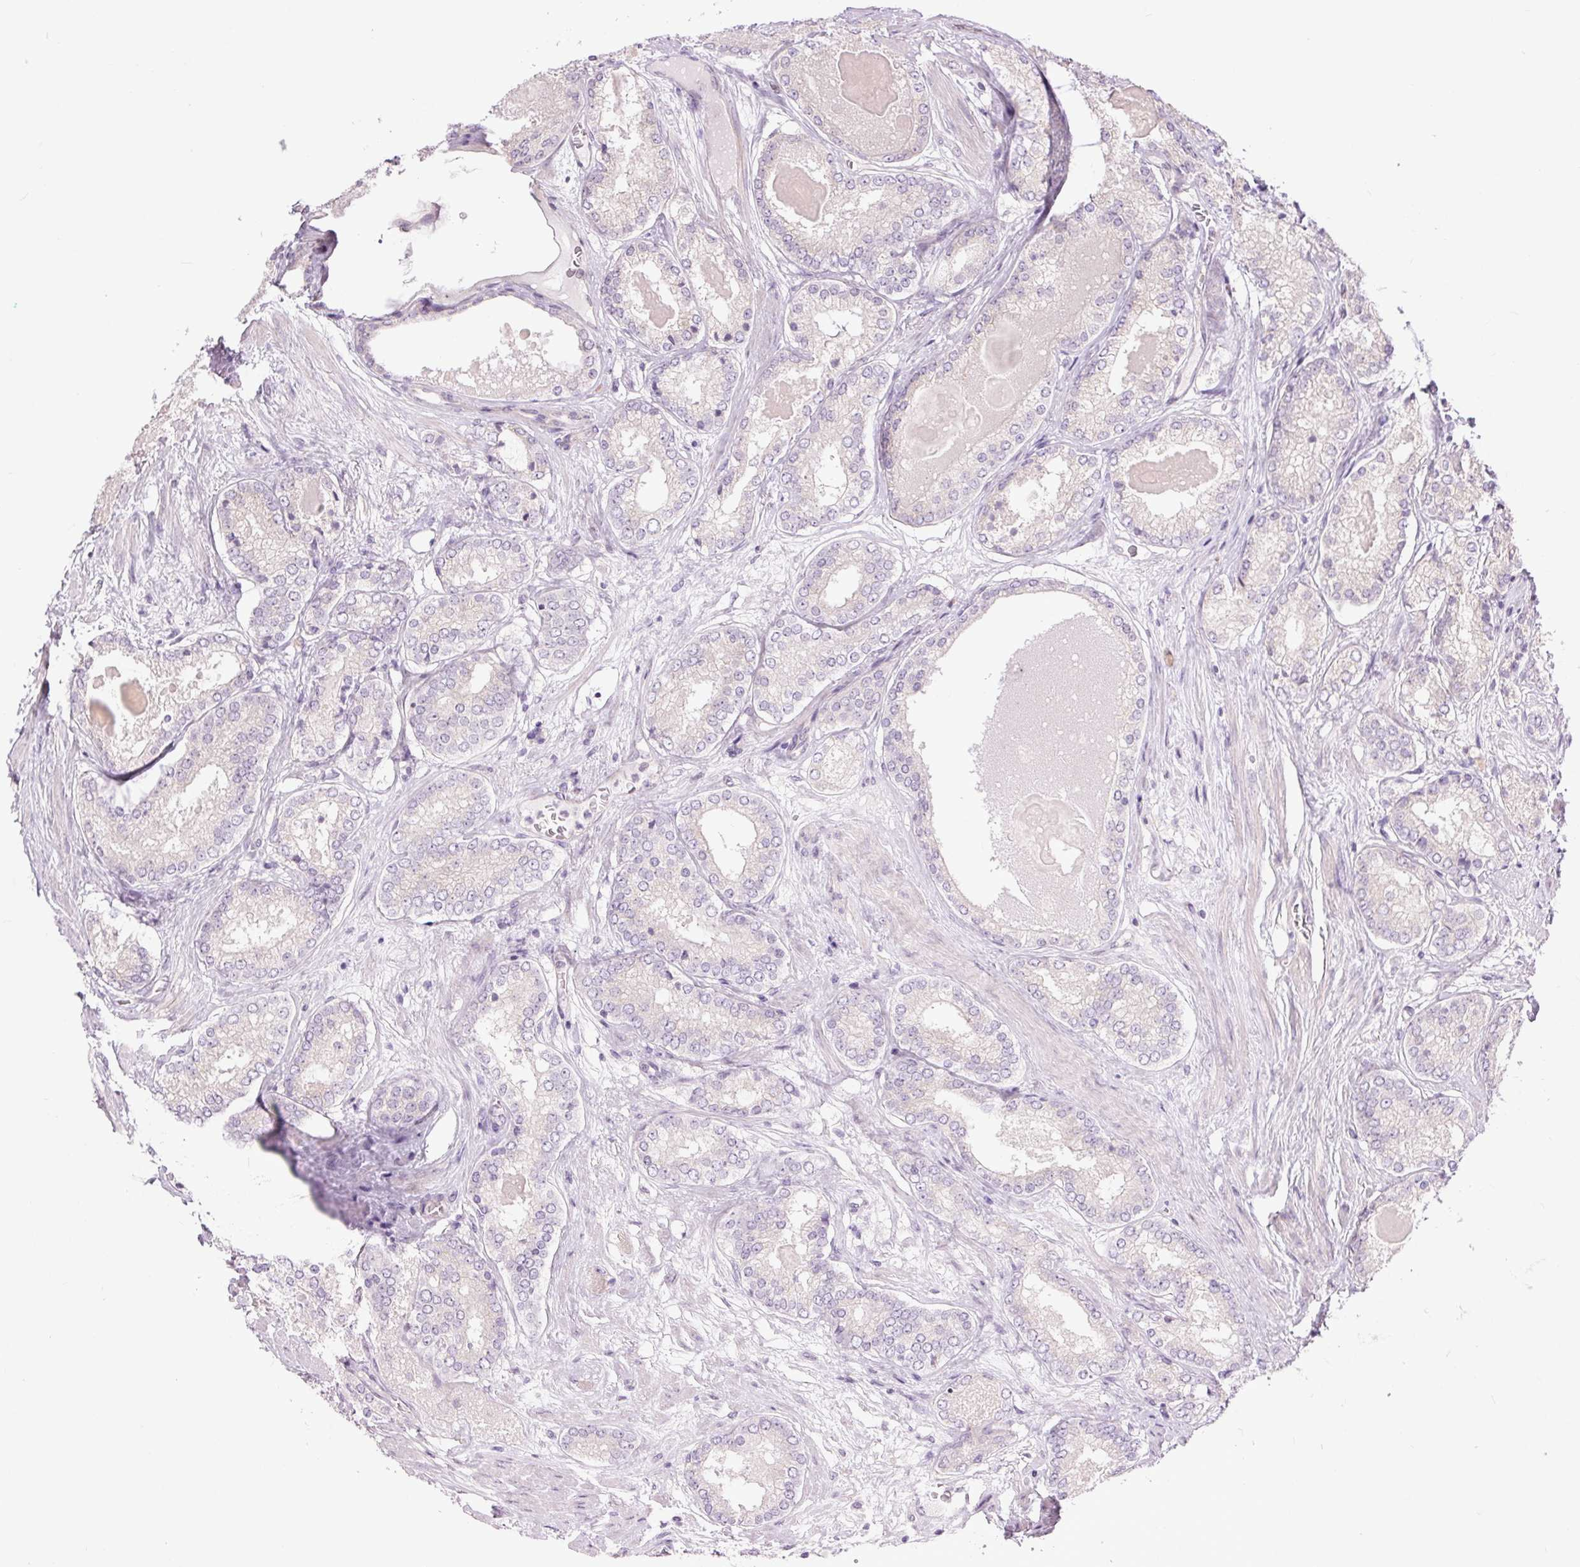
{"staining": {"intensity": "negative", "quantity": "none", "location": "none"}, "tissue": "prostate cancer", "cell_type": "Tumor cells", "image_type": "cancer", "snomed": [{"axis": "morphology", "description": "Adenocarcinoma, NOS"}, {"axis": "morphology", "description": "Adenocarcinoma, Low grade"}, {"axis": "topography", "description": "Prostate"}], "caption": "The photomicrograph reveals no staining of tumor cells in prostate cancer.", "gene": "CTNNA3", "patient": {"sex": "male", "age": 68}}